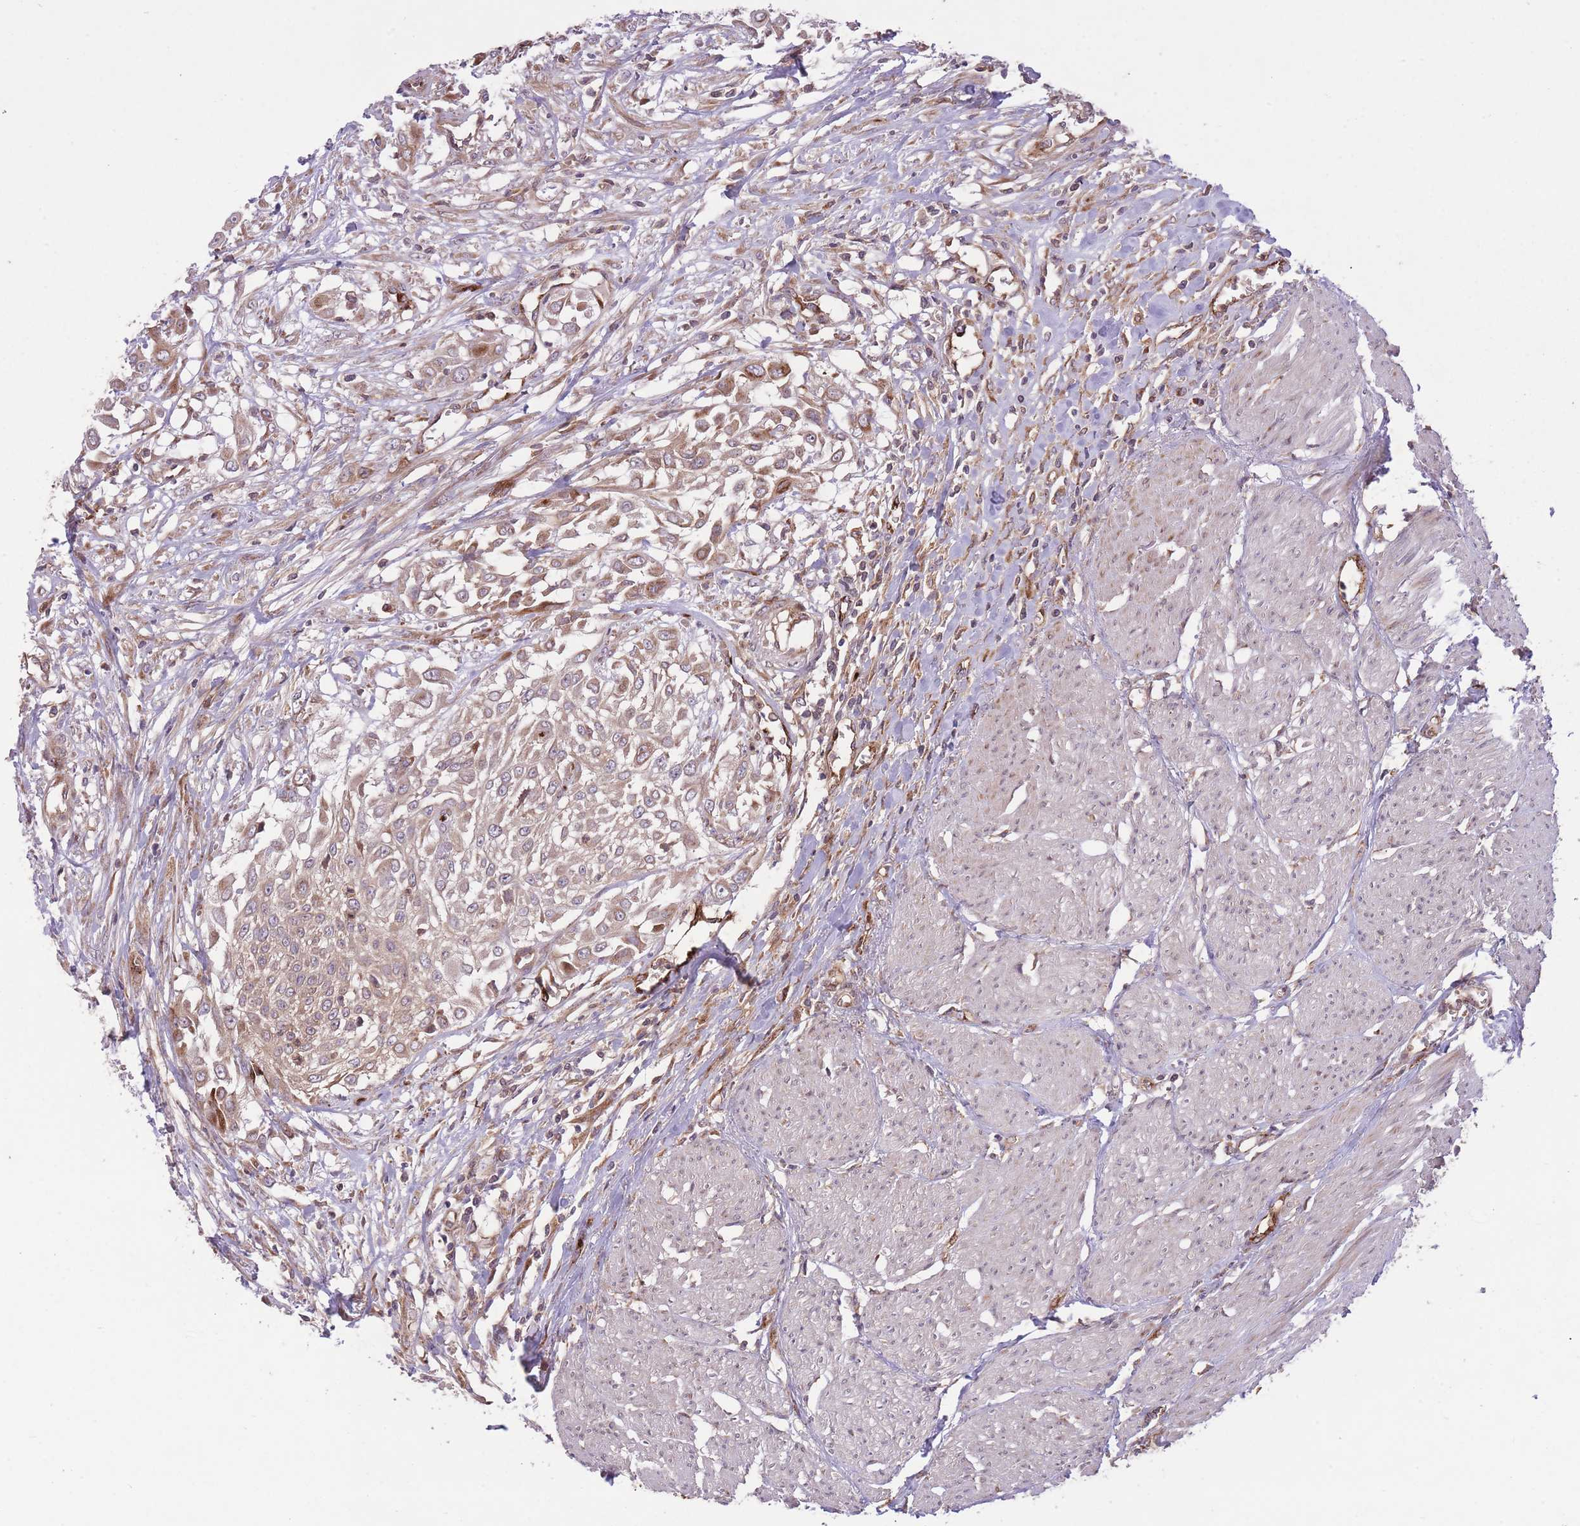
{"staining": {"intensity": "weak", "quantity": ">75%", "location": "cytoplasmic/membranous"}, "tissue": "urothelial cancer", "cell_type": "Tumor cells", "image_type": "cancer", "snomed": [{"axis": "morphology", "description": "Urothelial carcinoma, High grade"}, {"axis": "topography", "description": "Urinary bladder"}], "caption": "Immunohistochemical staining of urothelial cancer shows weak cytoplasmic/membranous protein staining in about >75% of tumor cells.", "gene": "CISH", "patient": {"sex": "male", "age": 57}}